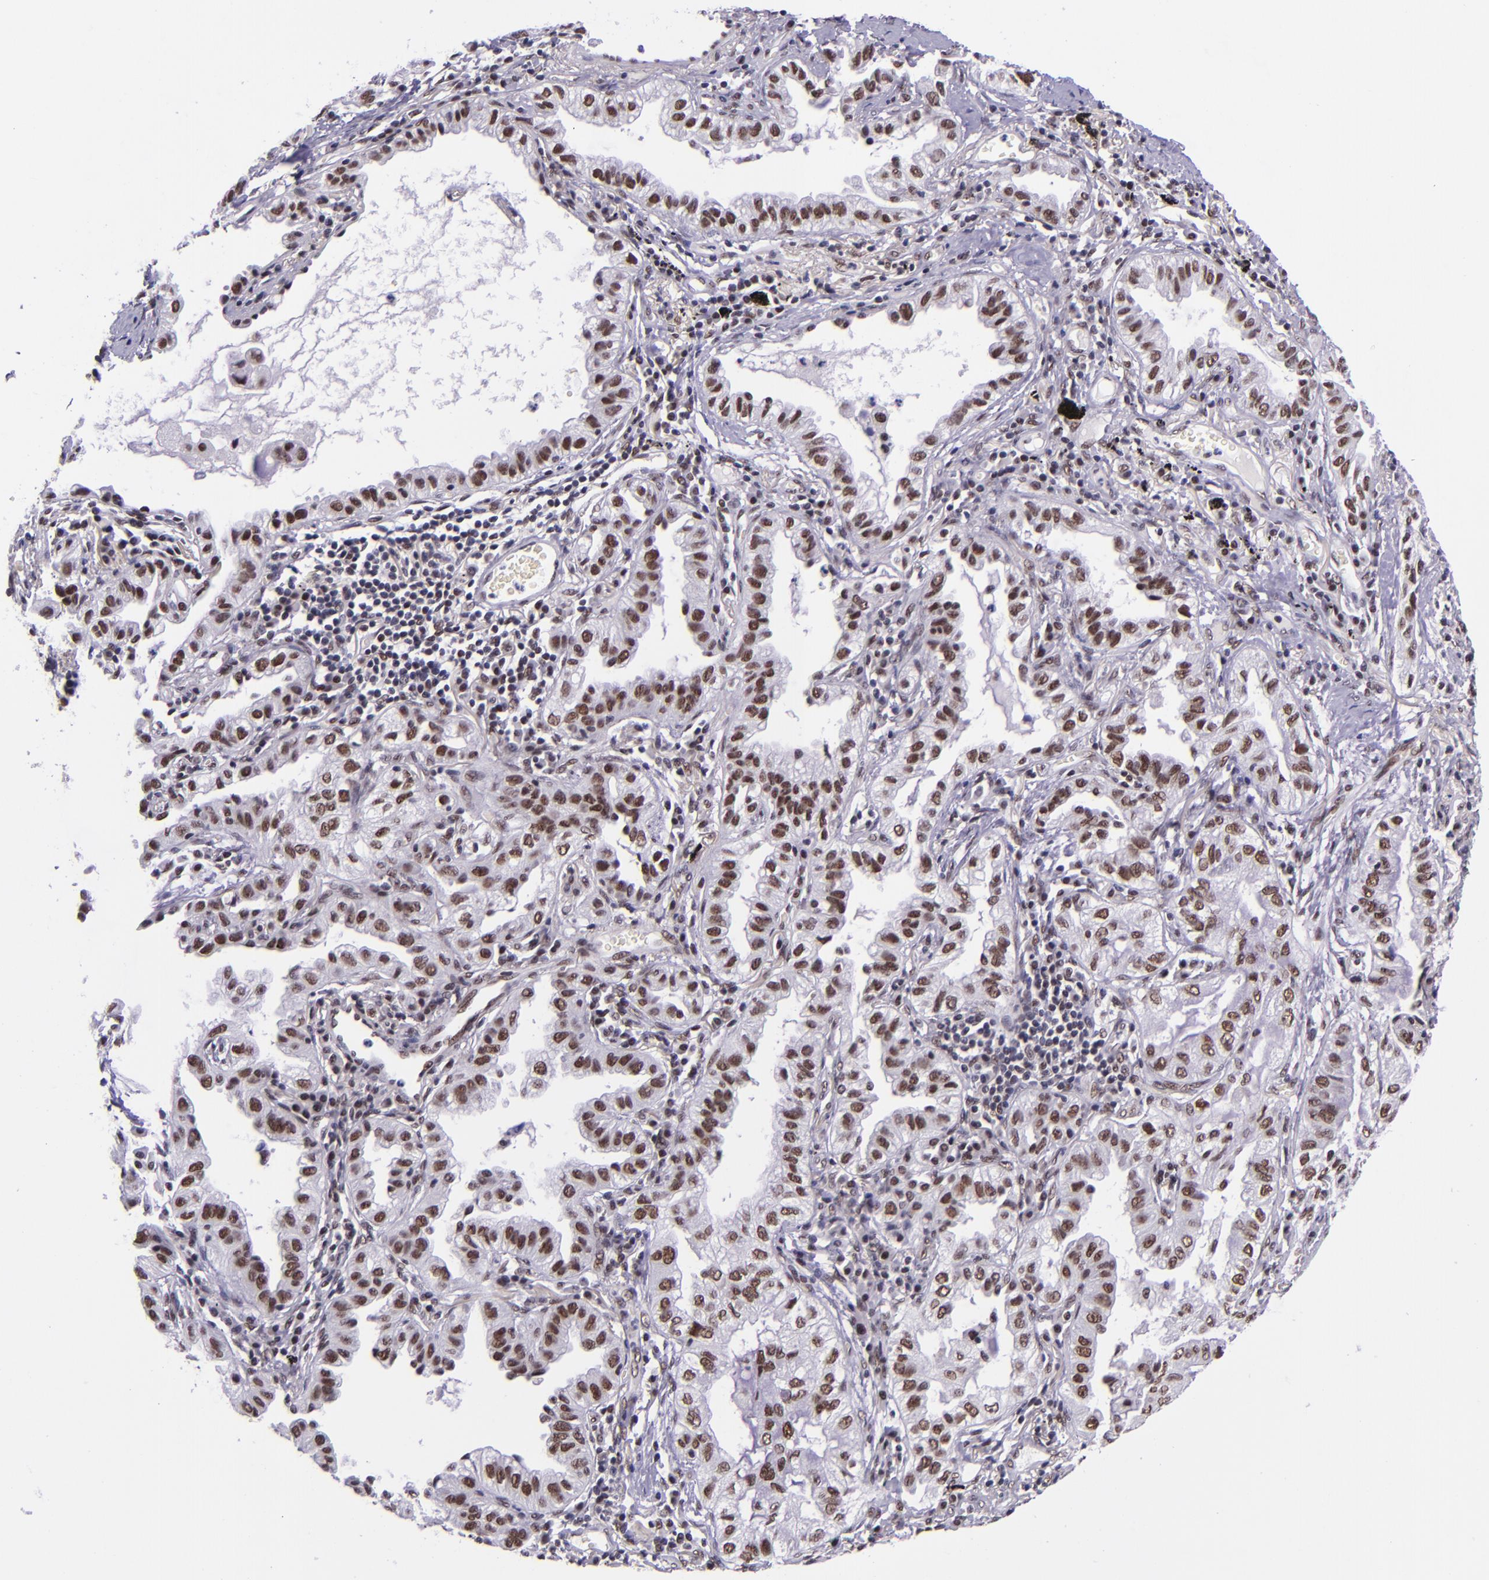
{"staining": {"intensity": "moderate", "quantity": "25%-75%", "location": "nuclear"}, "tissue": "lung cancer", "cell_type": "Tumor cells", "image_type": "cancer", "snomed": [{"axis": "morphology", "description": "Adenocarcinoma, NOS"}, {"axis": "topography", "description": "Lung"}], "caption": "Tumor cells show medium levels of moderate nuclear positivity in approximately 25%-75% of cells in adenocarcinoma (lung).", "gene": "GPKOW", "patient": {"sex": "female", "age": 50}}